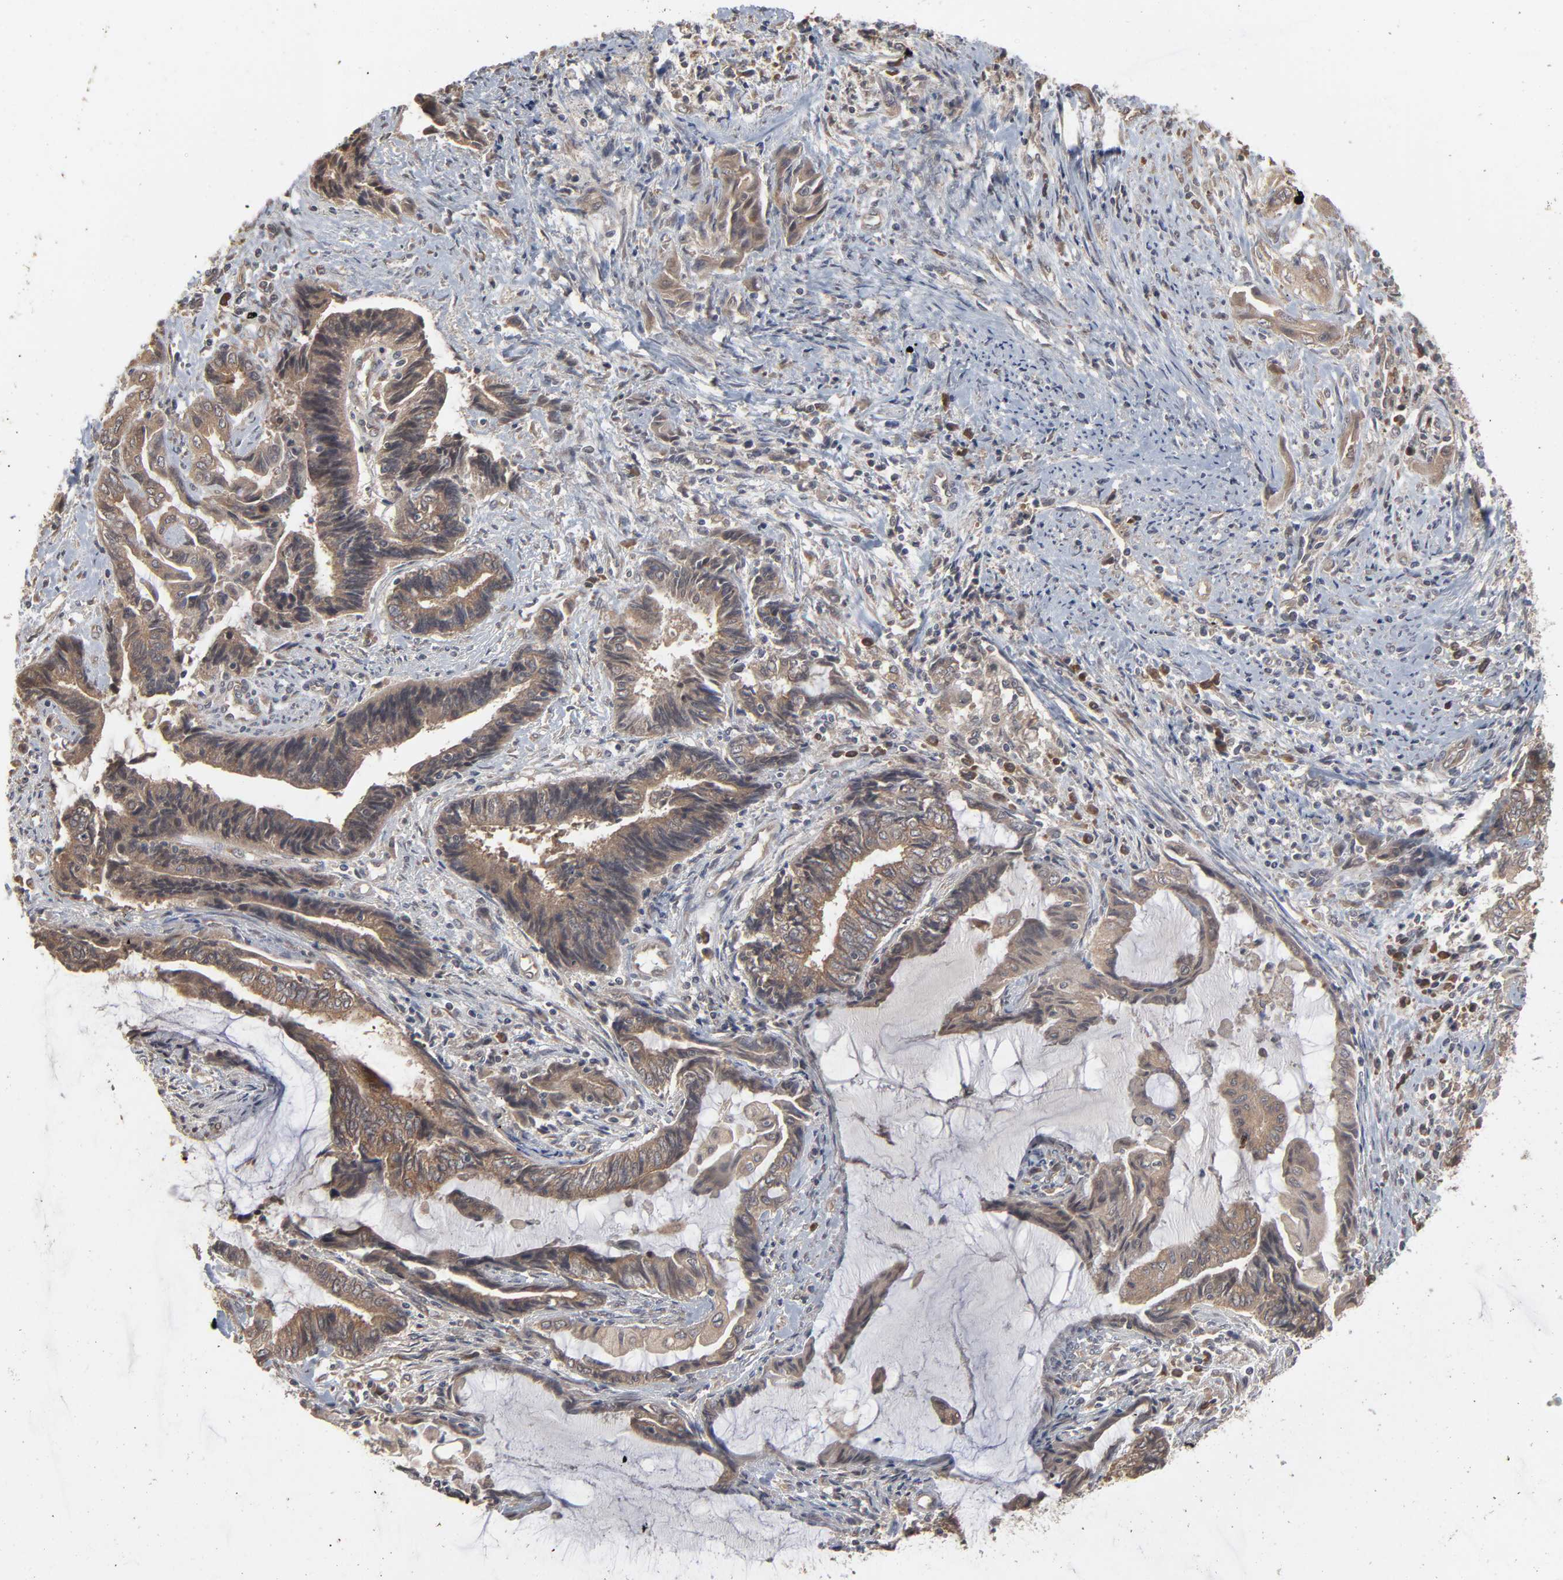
{"staining": {"intensity": "weak", "quantity": ">75%", "location": "cytoplasmic/membranous"}, "tissue": "endometrial cancer", "cell_type": "Tumor cells", "image_type": "cancer", "snomed": [{"axis": "morphology", "description": "Adenocarcinoma, NOS"}, {"axis": "topography", "description": "Uterus"}, {"axis": "topography", "description": "Endometrium"}], "caption": "A high-resolution histopathology image shows IHC staining of endometrial adenocarcinoma, which displays weak cytoplasmic/membranous staining in about >75% of tumor cells. (Stains: DAB (3,3'-diaminobenzidine) in brown, nuclei in blue, Microscopy: brightfield microscopy at high magnification).", "gene": "SCFD1", "patient": {"sex": "female", "age": 70}}